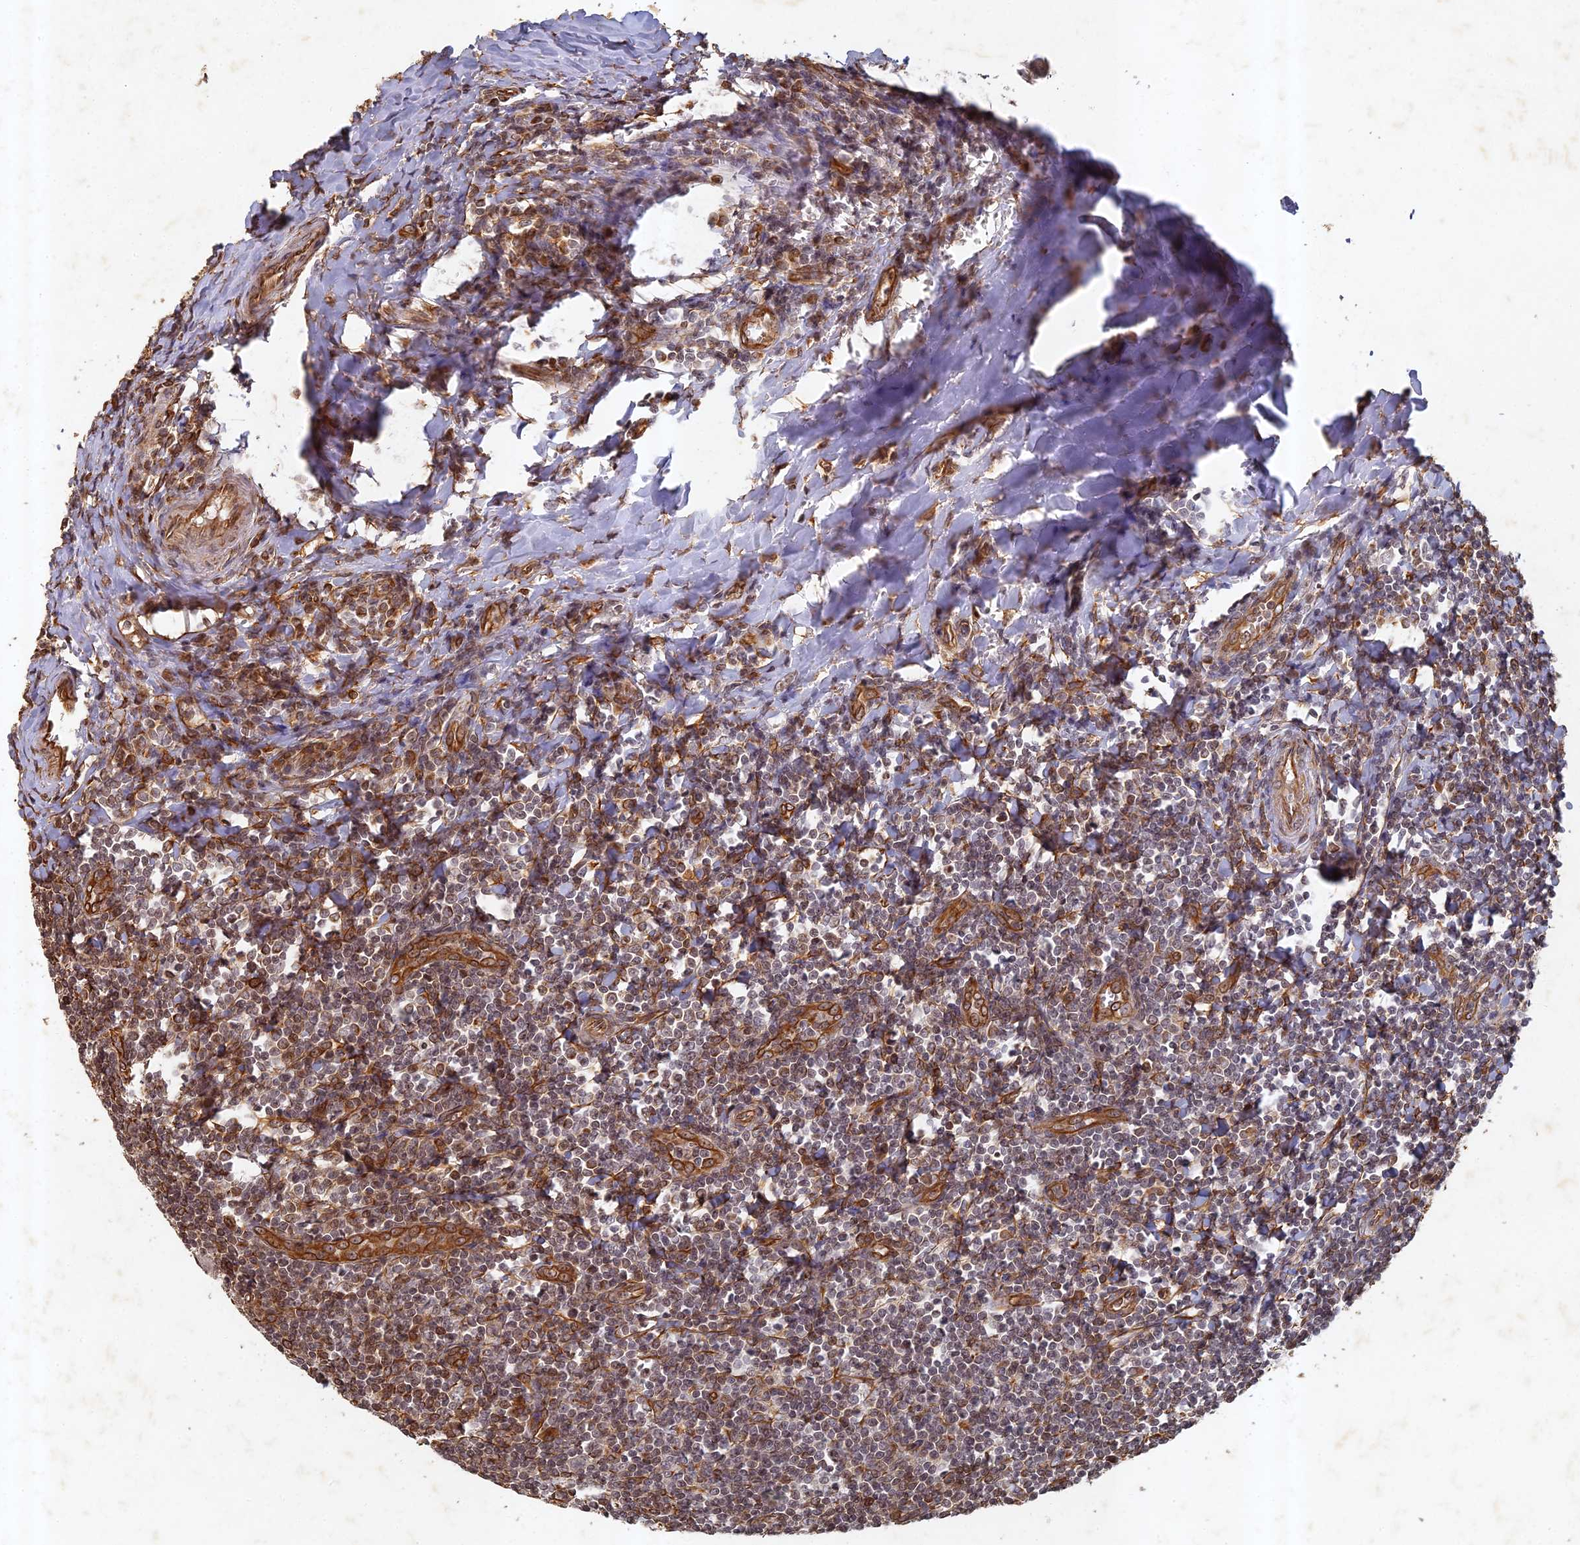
{"staining": {"intensity": "moderate", "quantity": "<25%", "location": "cytoplasmic/membranous"}, "tissue": "tonsil", "cell_type": "Germinal center cells", "image_type": "normal", "snomed": [{"axis": "morphology", "description": "Normal tissue, NOS"}, {"axis": "topography", "description": "Tonsil"}], "caption": "A brown stain shows moderate cytoplasmic/membranous positivity of a protein in germinal center cells of unremarkable tonsil.", "gene": "ABCB10", "patient": {"sex": "male", "age": 27}}